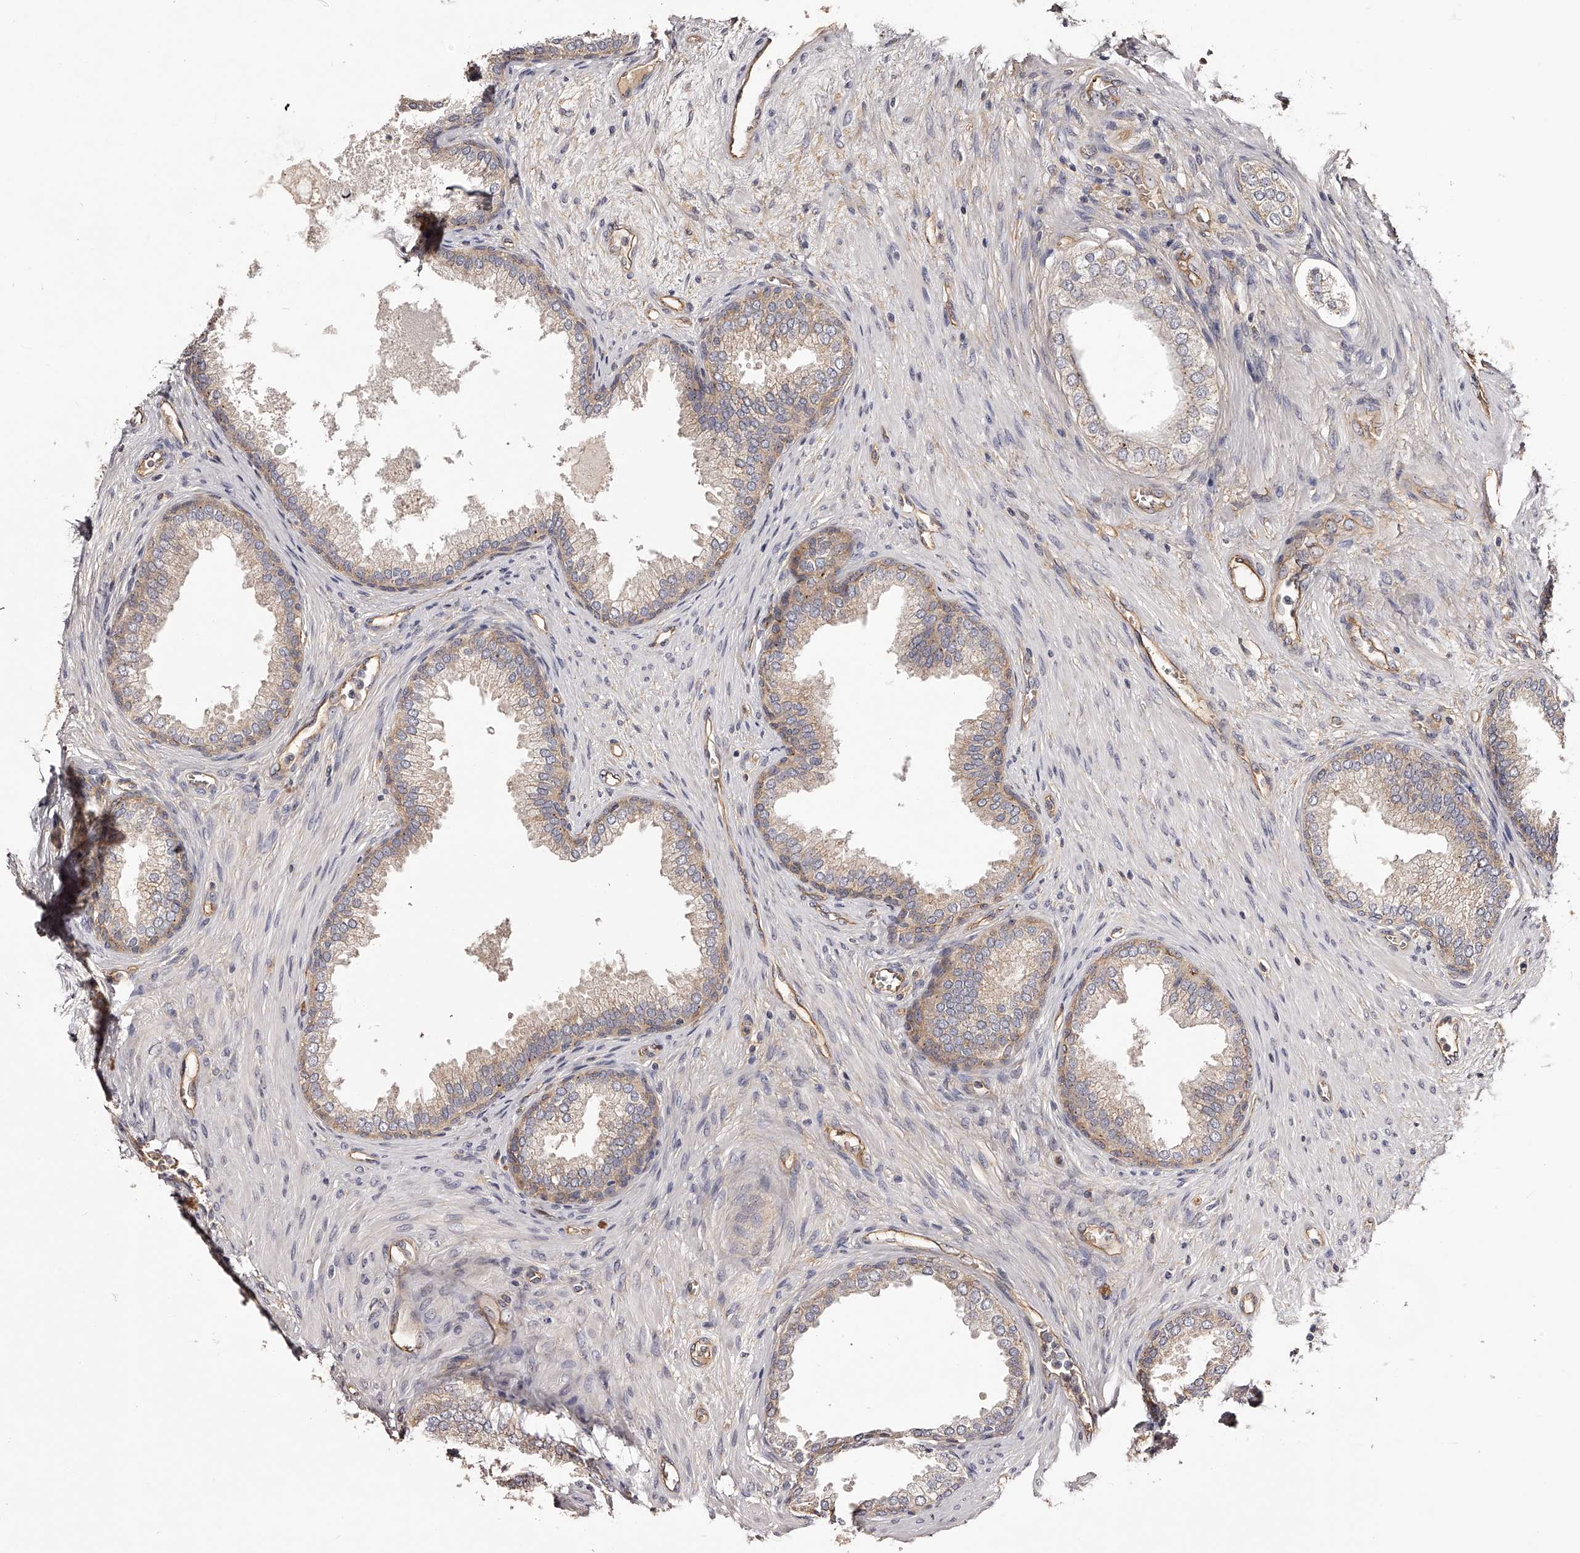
{"staining": {"intensity": "moderate", "quantity": "<25%", "location": "cytoplasmic/membranous"}, "tissue": "prostate", "cell_type": "Glandular cells", "image_type": "normal", "snomed": [{"axis": "morphology", "description": "Normal tissue, NOS"}, {"axis": "topography", "description": "Prostate"}], "caption": "High-power microscopy captured an immunohistochemistry (IHC) histopathology image of unremarkable prostate, revealing moderate cytoplasmic/membranous staining in approximately <25% of glandular cells.", "gene": "LTV1", "patient": {"sex": "male", "age": 76}}